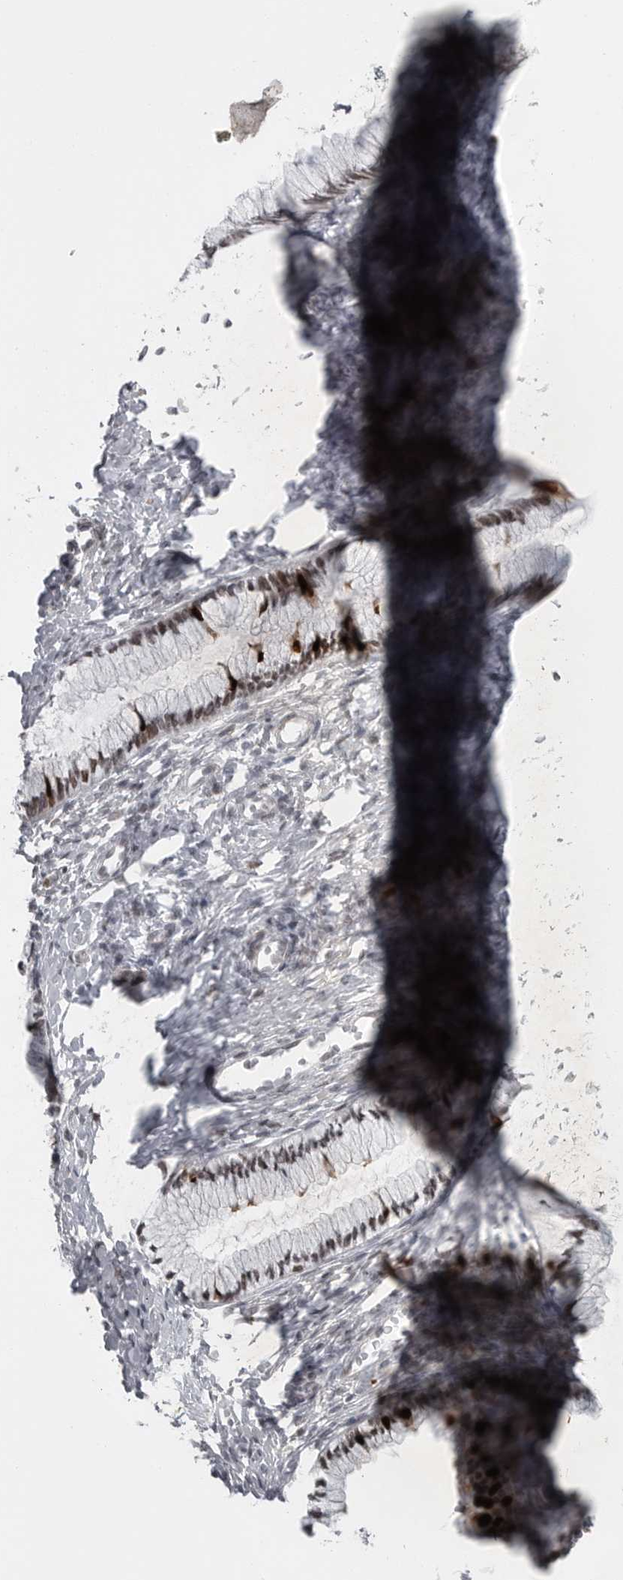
{"staining": {"intensity": "strong", "quantity": "<25%", "location": "nuclear"}, "tissue": "cervix", "cell_type": "Glandular cells", "image_type": "normal", "snomed": [{"axis": "morphology", "description": "Normal tissue, NOS"}, {"axis": "topography", "description": "Cervix"}], "caption": "Glandular cells demonstrate medium levels of strong nuclear positivity in approximately <25% of cells in benign human cervix.", "gene": "HMGN3", "patient": {"sex": "female", "age": 27}}